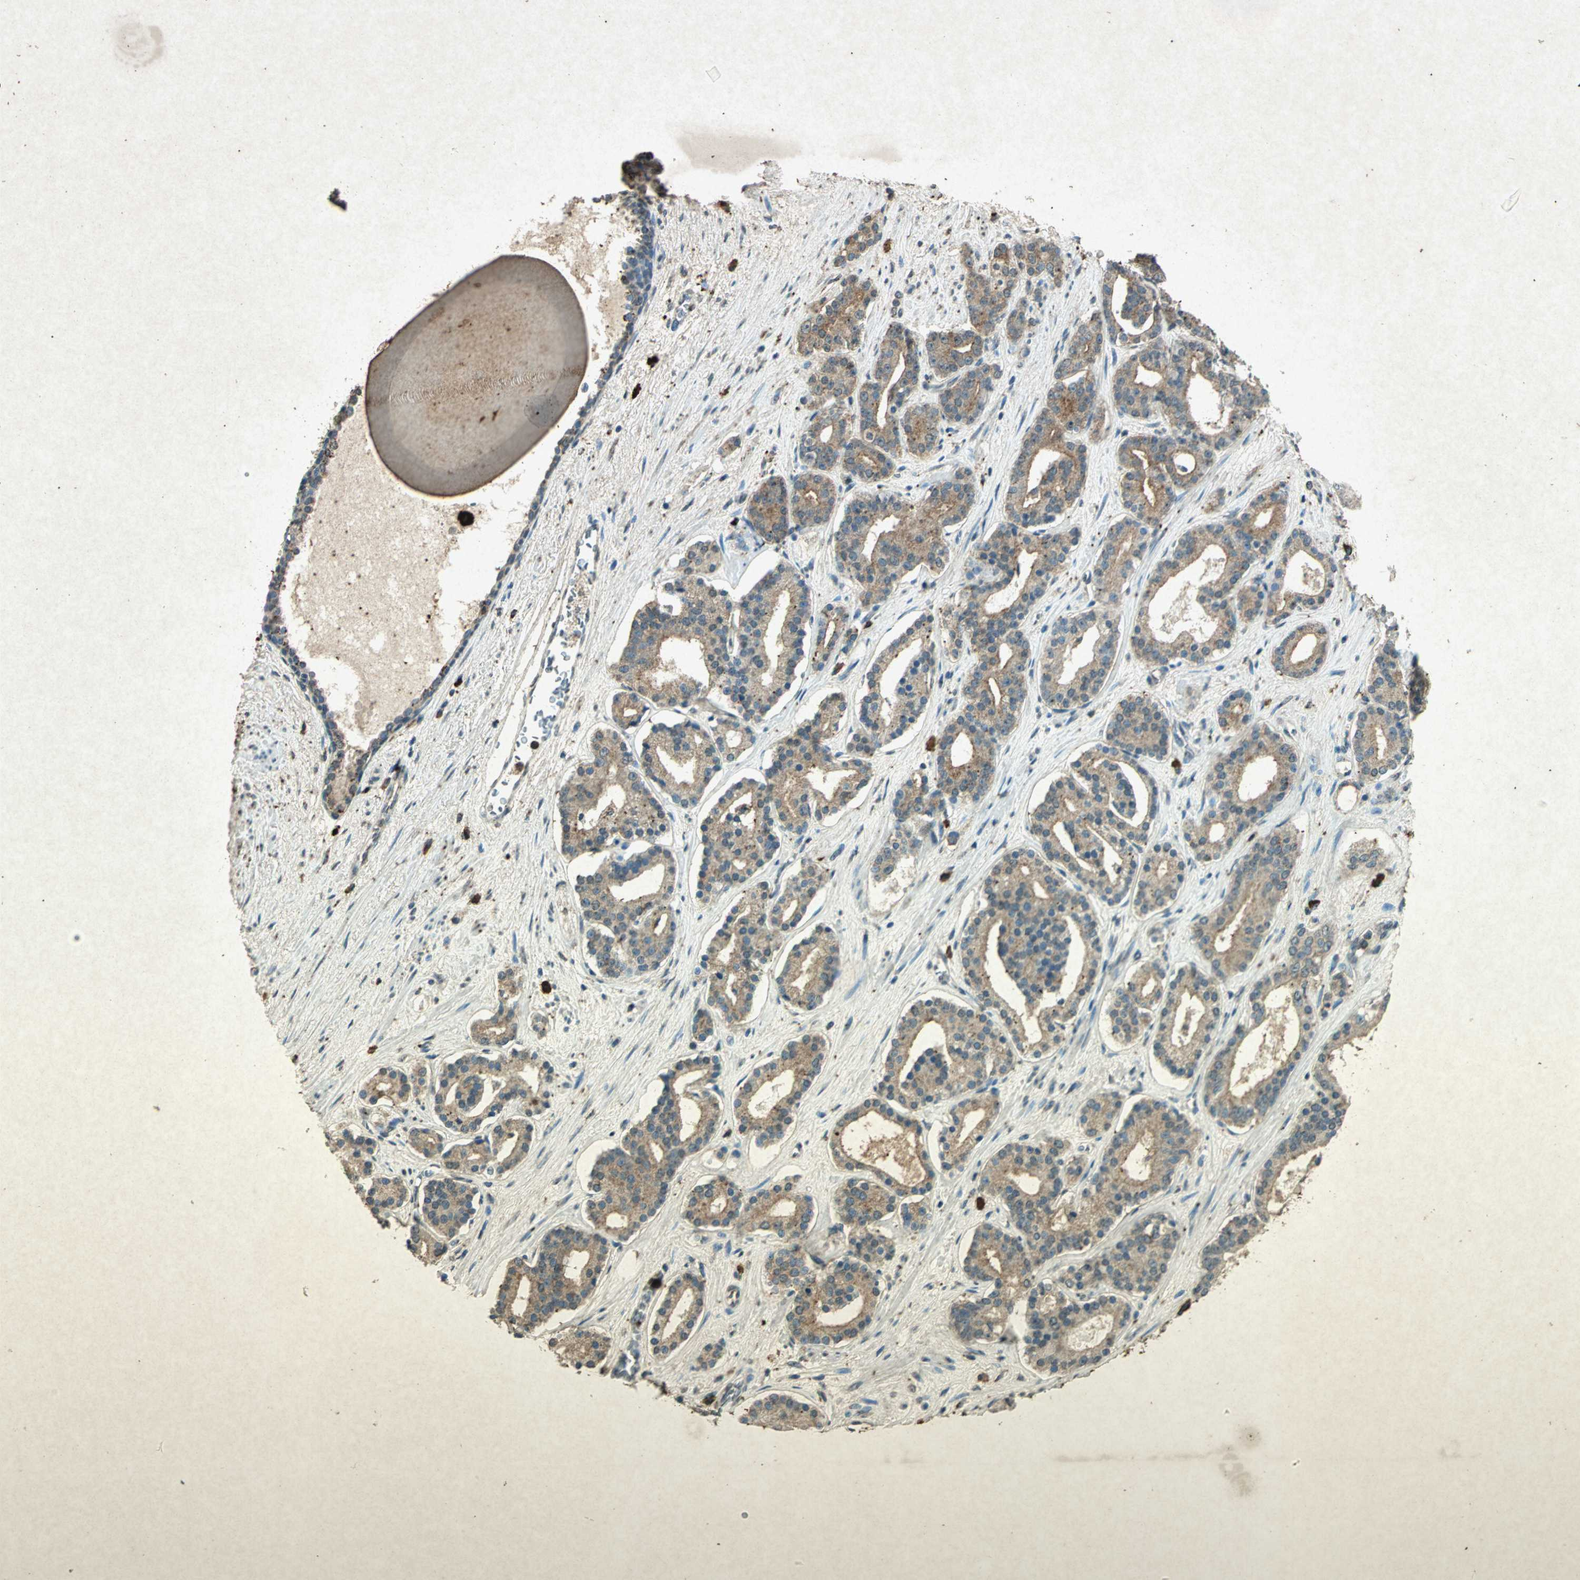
{"staining": {"intensity": "moderate", "quantity": ">75%", "location": "cytoplasmic/membranous"}, "tissue": "prostate cancer", "cell_type": "Tumor cells", "image_type": "cancer", "snomed": [{"axis": "morphology", "description": "Adenocarcinoma, Low grade"}, {"axis": "topography", "description": "Prostate"}], "caption": "Brown immunohistochemical staining in human prostate low-grade adenocarcinoma exhibits moderate cytoplasmic/membranous positivity in about >75% of tumor cells.", "gene": "PSEN1", "patient": {"sex": "male", "age": 63}}